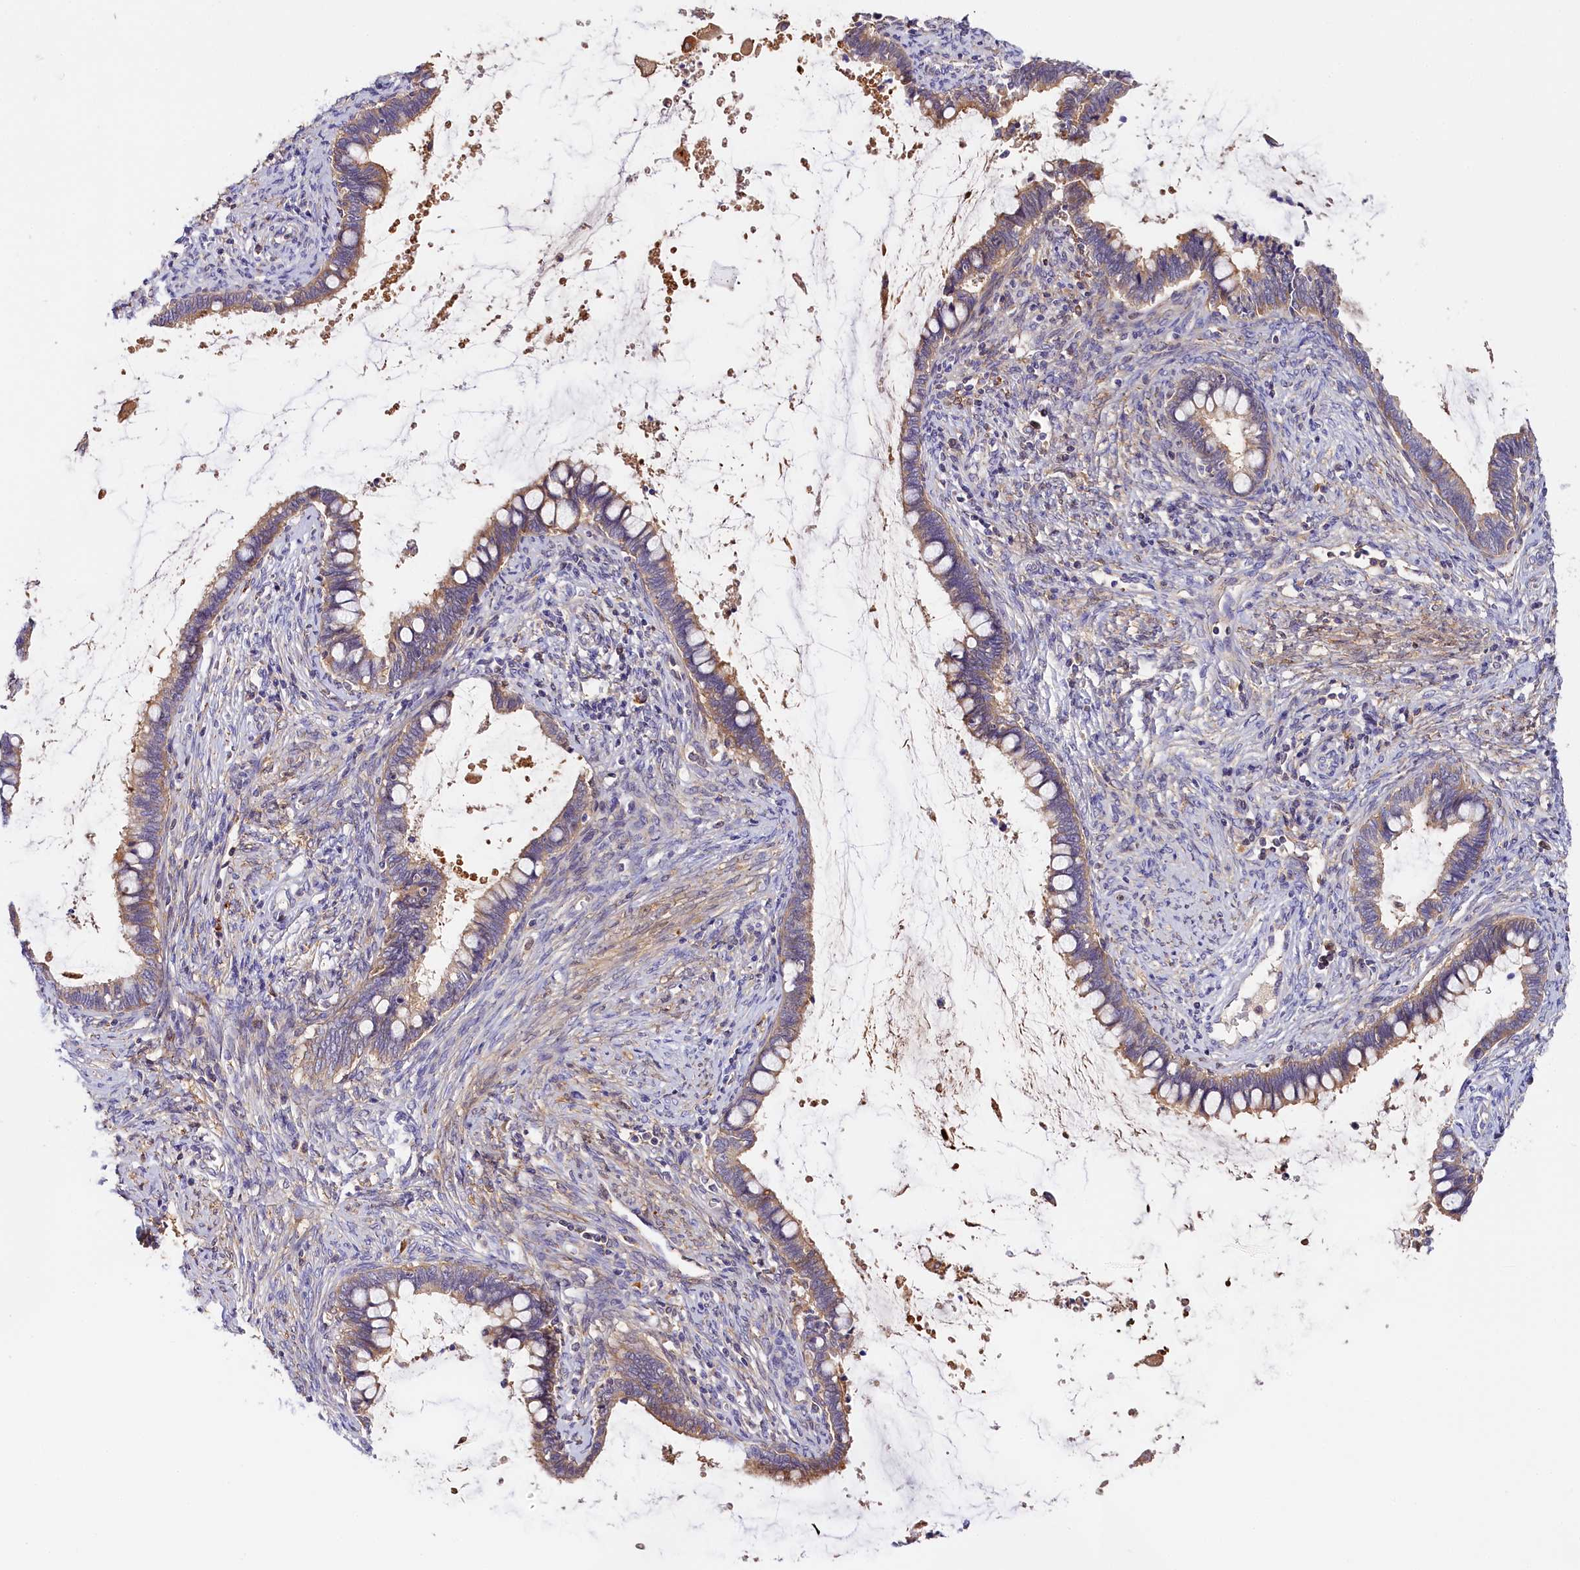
{"staining": {"intensity": "weak", "quantity": "25%-75%", "location": "cytoplasmic/membranous"}, "tissue": "cervical cancer", "cell_type": "Tumor cells", "image_type": "cancer", "snomed": [{"axis": "morphology", "description": "Adenocarcinoma, NOS"}, {"axis": "topography", "description": "Cervix"}], "caption": "IHC of human cervical adenocarcinoma exhibits low levels of weak cytoplasmic/membranous positivity in about 25%-75% of tumor cells.", "gene": "KATNB1", "patient": {"sex": "female", "age": 44}}